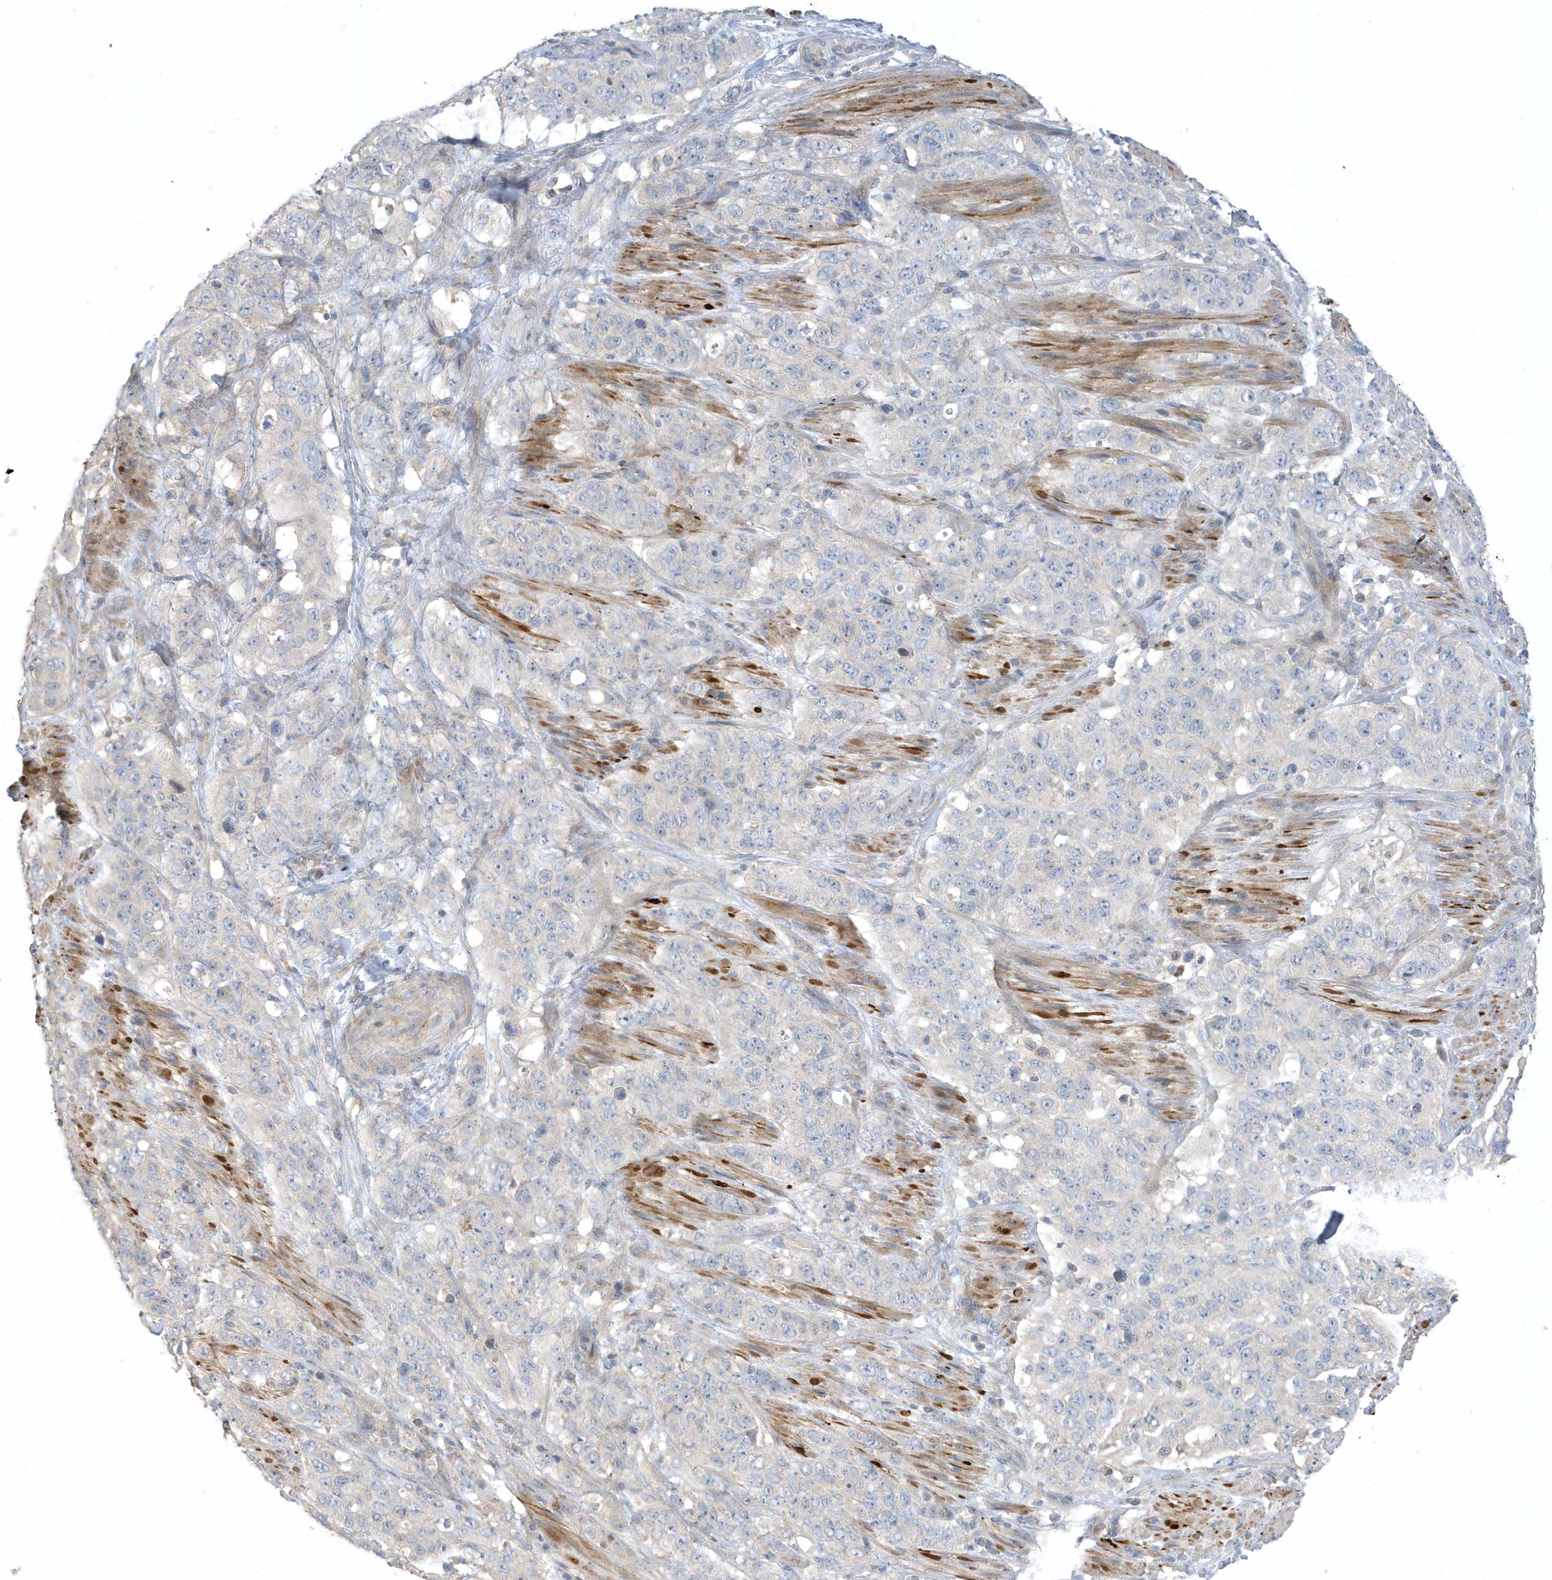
{"staining": {"intensity": "negative", "quantity": "none", "location": "none"}, "tissue": "stomach cancer", "cell_type": "Tumor cells", "image_type": "cancer", "snomed": [{"axis": "morphology", "description": "Adenocarcinoma, NOS"}, {"axis": "topography", "description": "Stomach"}], "caption": "Tumor cells show no significant positivity in adenocarcinoma (stomach). (DAB (3,3'-diaminobenzidine) immunohistochemistry visualized using brightfield microscopy, high magnification).", "gene": "USP53", "patient": {"sex": "male", "age": 48}}